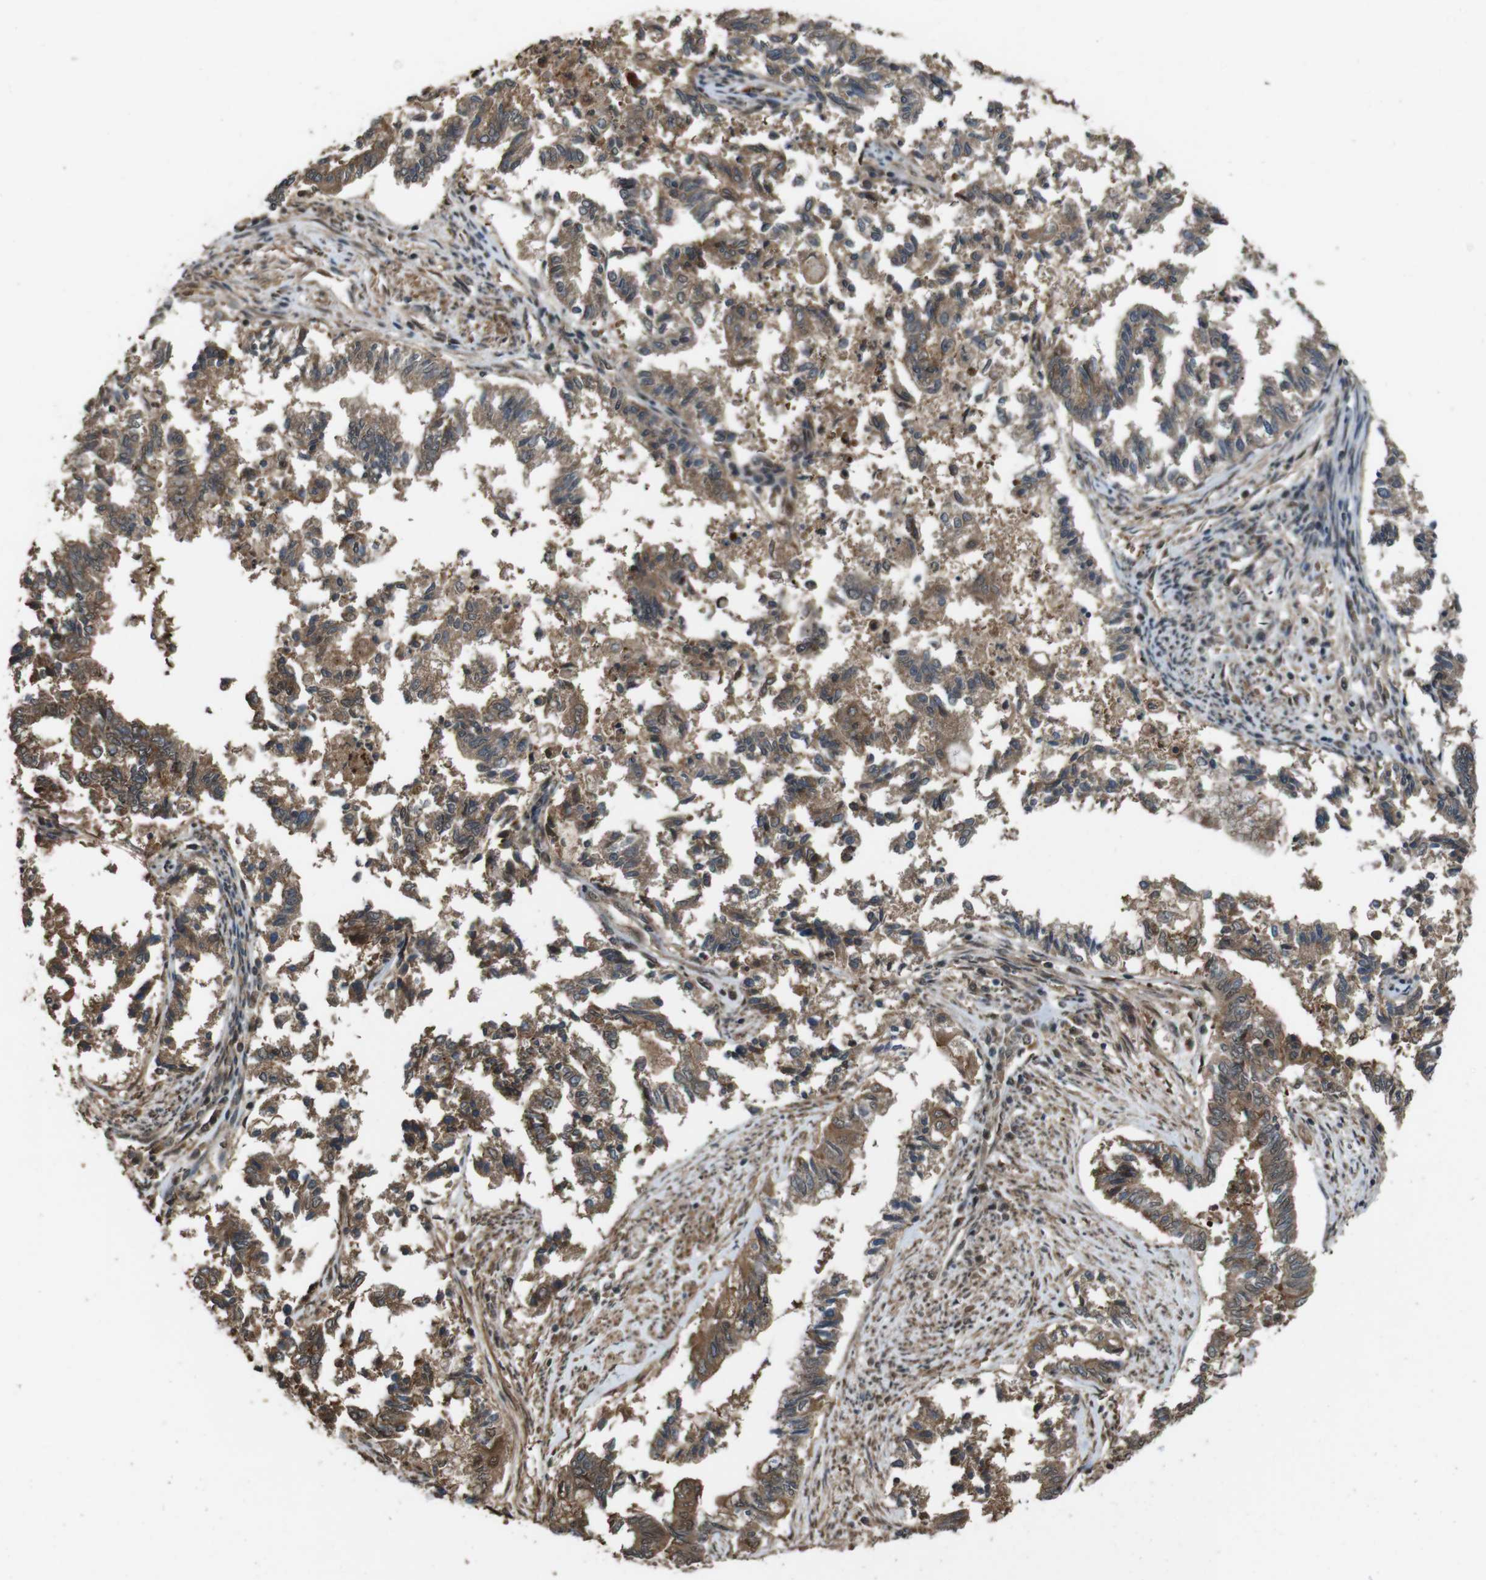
{"staining": {"intensity": "moderate", "quantity": ">75%", "location": "cytoplasmic/membranous"}, "tissue": "endometrial cancer", "cell_type": "Tumor cells", "image_type": "cancer", "snomed": [{"axis": "morphology", "description": "Necrosis, NOS"}, {"axis": "morphology", "description": "Adenocarcinoma, NOS"}, {"axis": "topography", "description": "Endometrium"}], "caption": "Endometrial adenocarcinoma stained with a brown dye reveals moderate cytoplasmic/membranous positive positivity in approximately >75% of tumor cells.", "gene": "CDC34", "patient": {"sex": "female", "age": 79}}